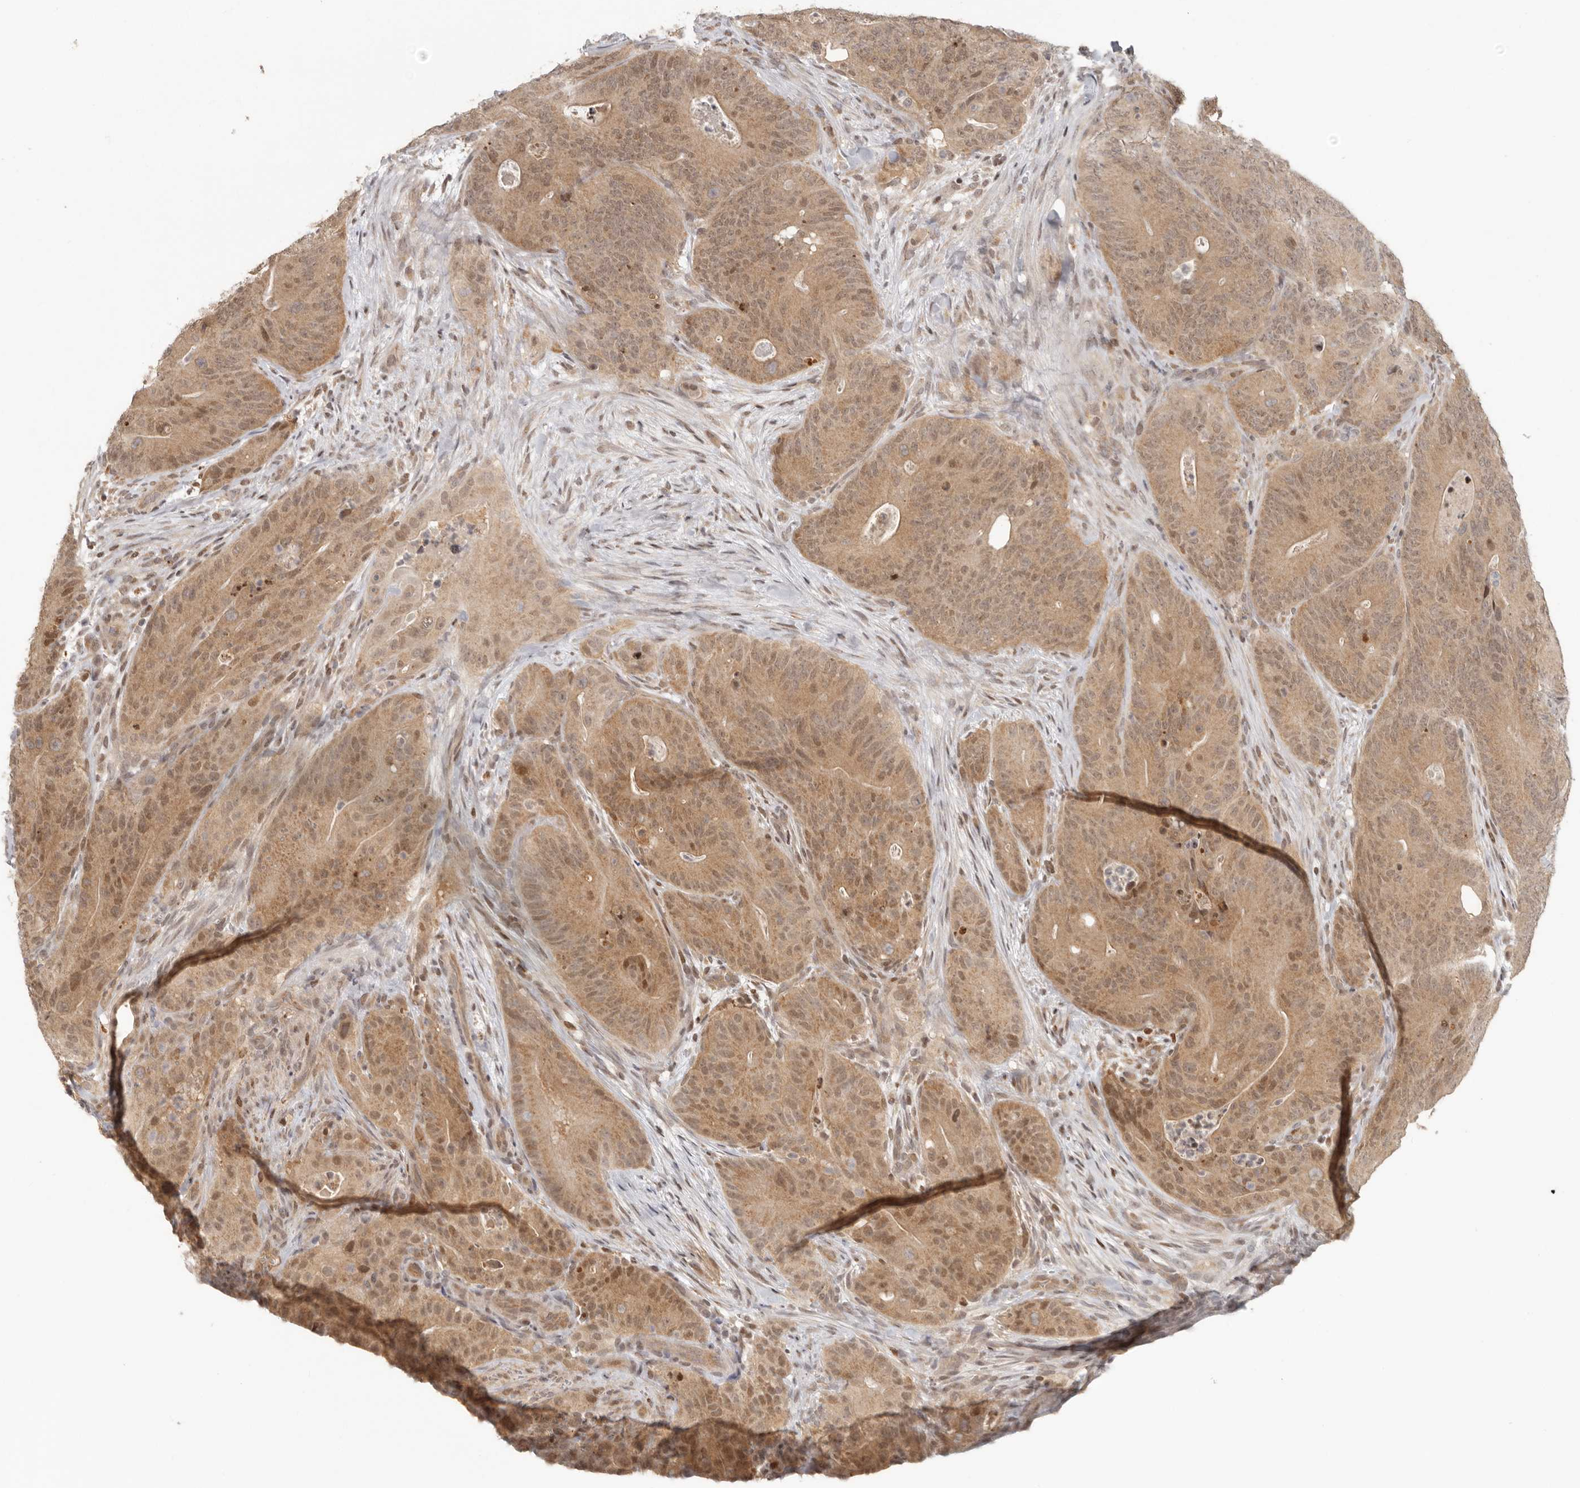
{"staining": {"intensity": "moderate", "quantity": ">75%", "location": "cytoplasmic/membranous,nuclear"}, "tissue": "colorectal cancer", "cell_type": "Tumor cells", "image_type": "cancer", "snomed": [{"axis": "morphology", "description": "Normal tissue, NOS"}, {"axis": "topography", "description": "Colon"}], "caption": "Immunohistochemistry staining of colorectal cancer, which reveals medium levels of moderate cytoplasmic/membranous and nuclear expression in approximately >75% of tumor cells indicating moderate cytoplasmic/membranous and nuclear protein staining. The staining was performed using DAB (brown) for protein detection and nuclei were counterstained in hematoxylin (blue).", "gene": "PSMA5", "patient": {"sex": "female", "age": 82}}